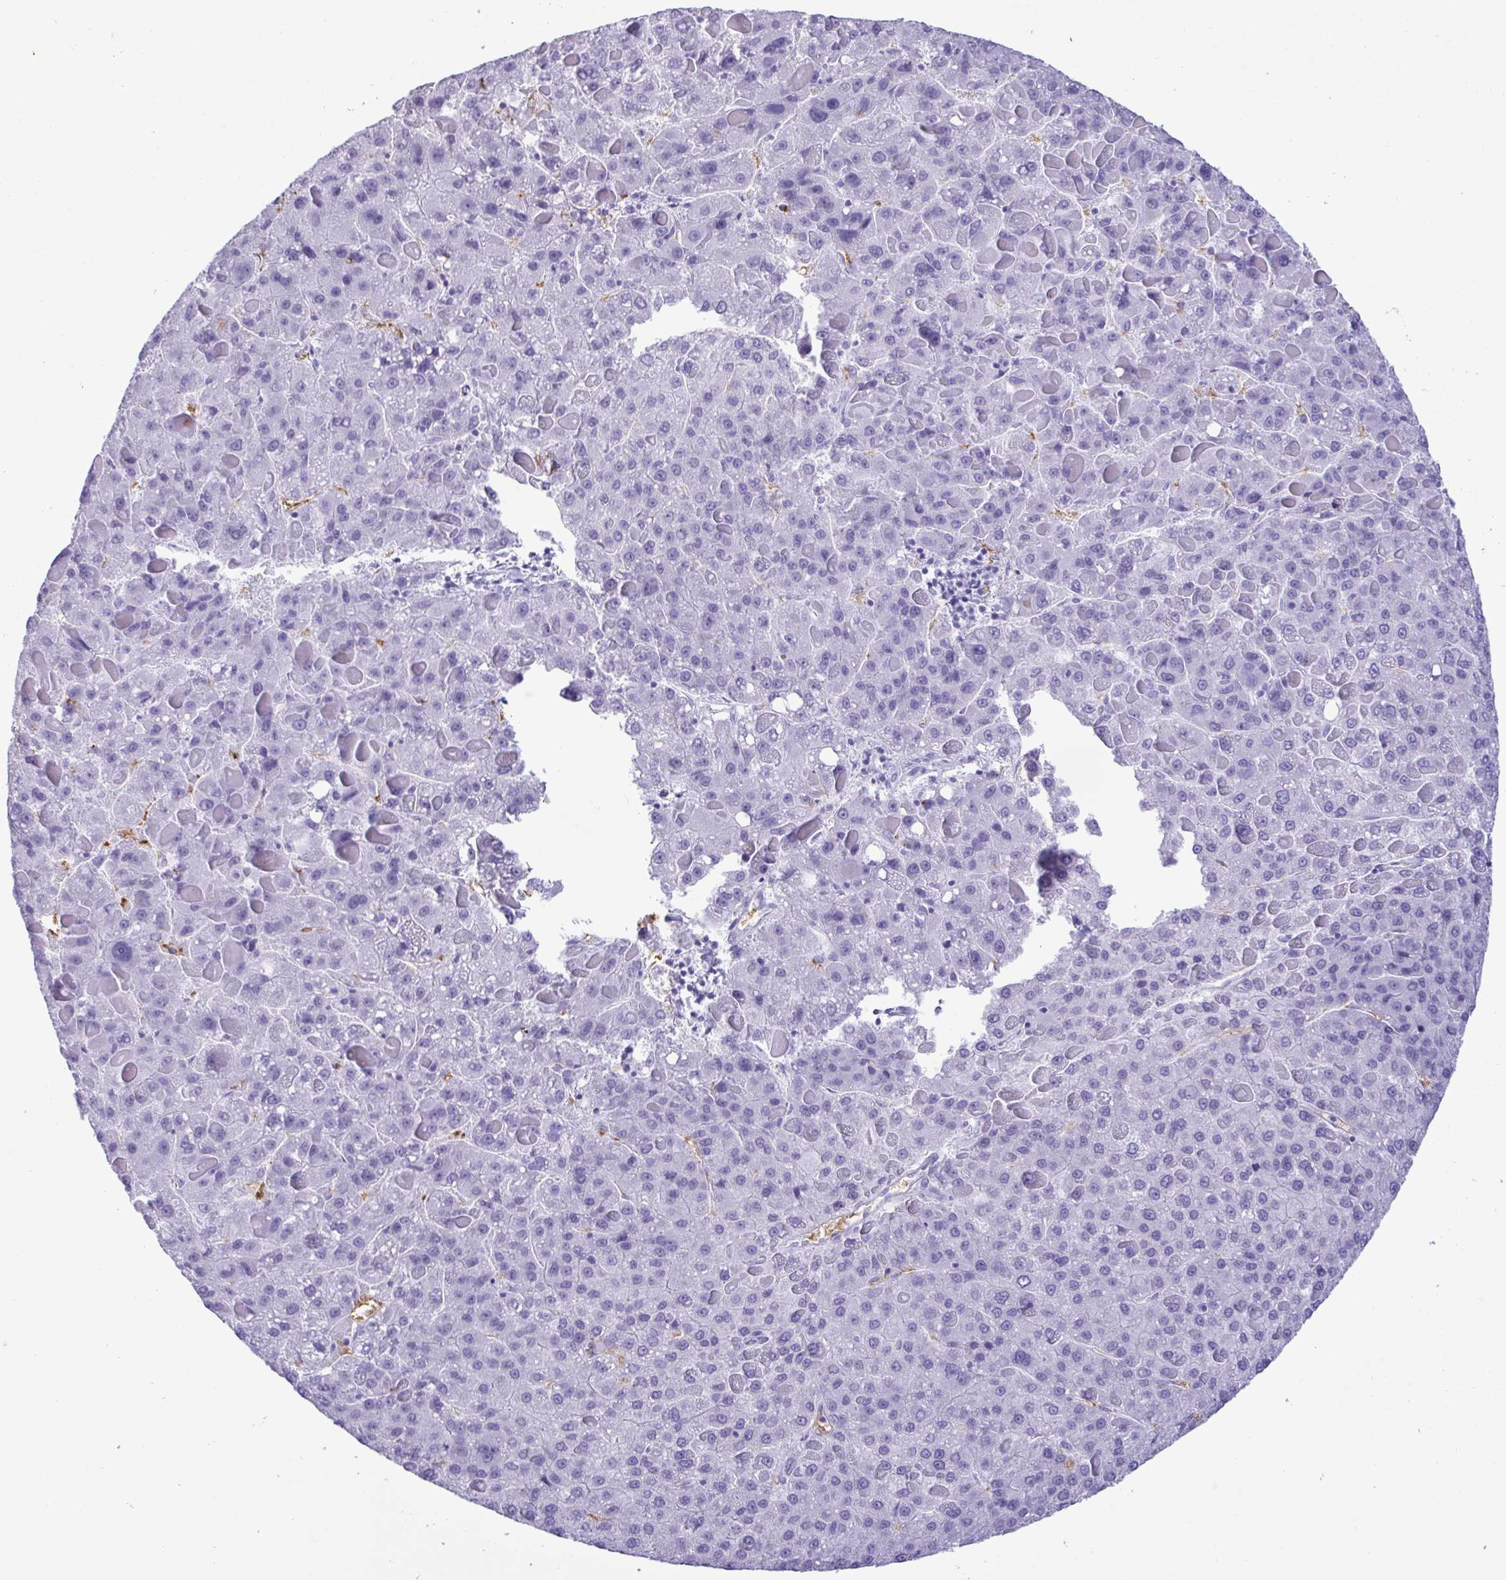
{"staining": {"intensity": "negative", "quantity": "none", "location": "none"}, "tissue": "liver cancer", "cell_type": "Tumor cells", "image_type": "cancer", "snomed": [{"axis": "morphology", "description": "Carcinoma, Hepatocellular, NOS"}, {"axis": "topography", "description": "Liver"}], "caption": "This is an immunohistochemistry (IHC) histopathology image of hepatocellular carcinoma (liver). There is no staining in tumor cells.", "gene": "SLC2A1", "patient": {"sex": "female", "age": 82}}